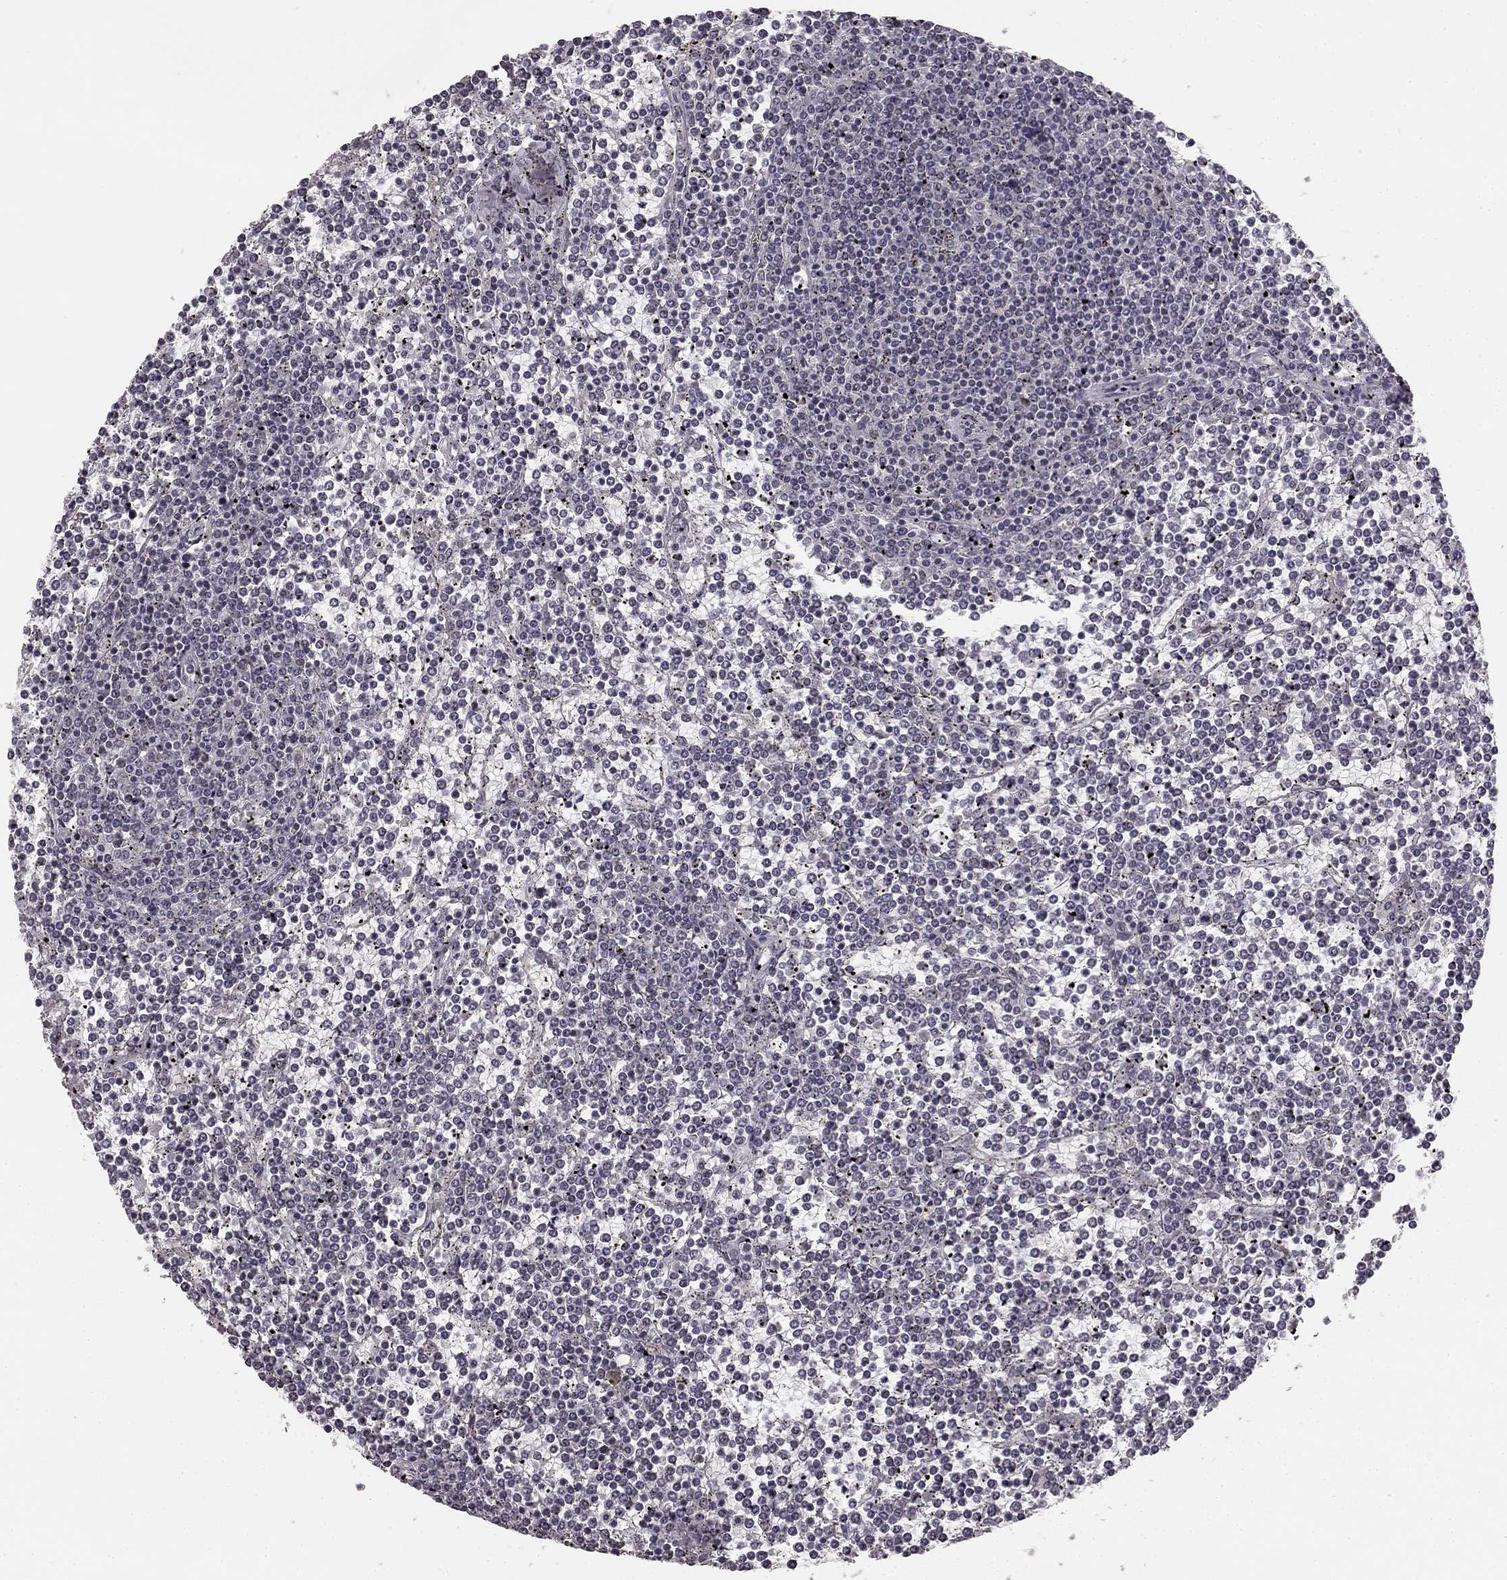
{"staining": {"intensity": "negative", "quantity": "none", "location": "none"}, "tissue": "lymphoma", "cell_type": "Tumor cells", "image_type": "cancer", "snomed": [{"axis": "morphology", "description": "Malignant lymphoma, non-Hodgkin's type, Low grade"}, {"axis": "topography", "description": "Spleen"}], "caption": "There is no significant expression in tumor cells of lymphoma.", "gene": "HCN4", "patient": {"sex": "female", "age": 19}}